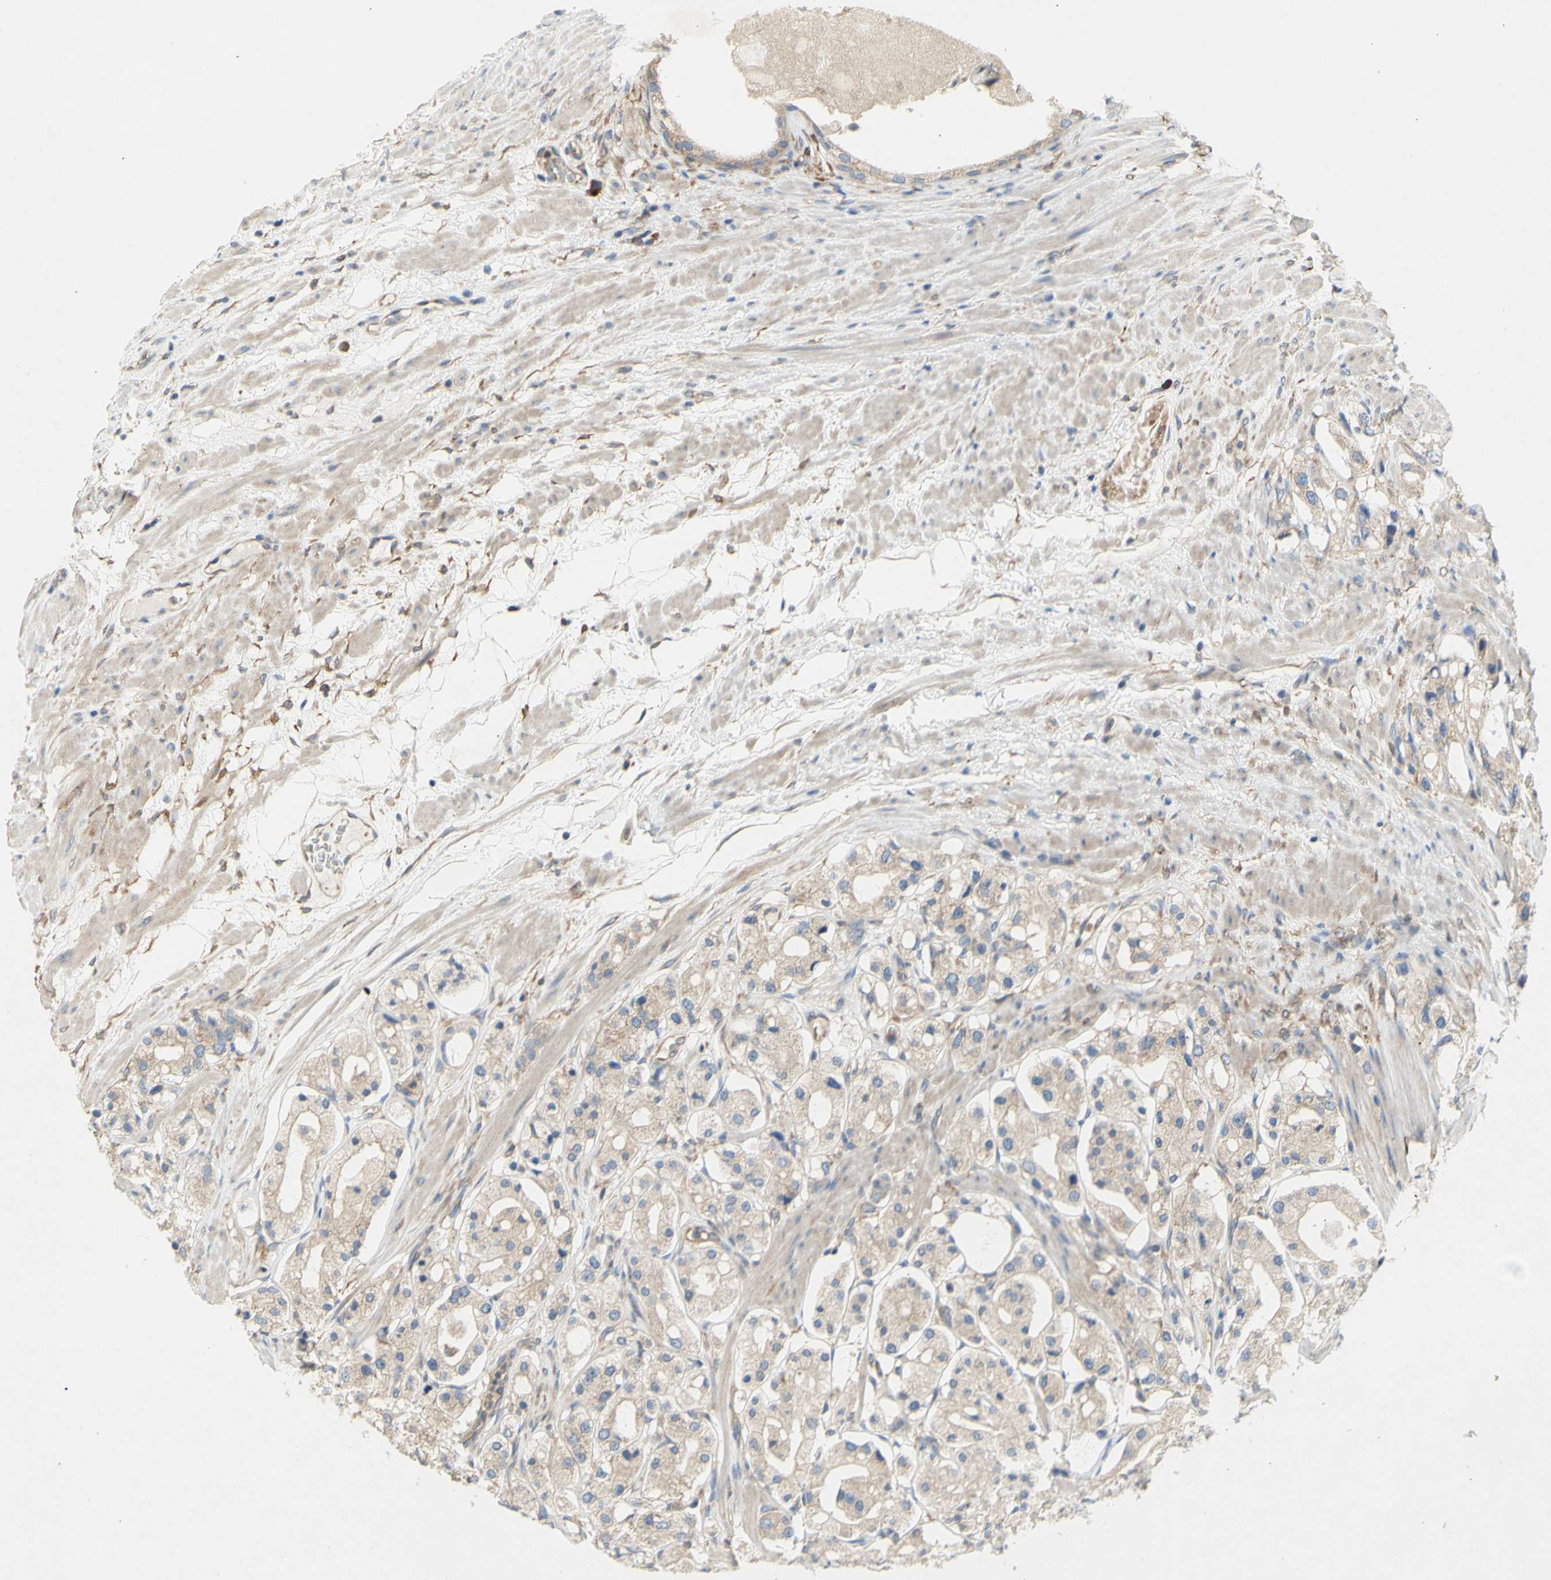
{"staining": {"intensity": "weak", "quantity": ">75%", "location": "cytoplasmic/membranous"}, "tissue": "prostate cancer", "cell_type": "Tumor cells", "image_type": "cancer", "snomed": [{"axis": "morphology", "description": "Adenocarcinoma, High grade"}, {"axis": "topography", "description": "Prostate"}], "caption": "Prostate cancer (adenocarcinoma (high-grade)) stained with DAB immunohistochemistry (IHC) shows low levels of weak cytoplasmic/membranous positivity in approximately >75% of tumor cells.", "gene": "KLC1", "patient": {"sex": "male", "age": 65}}